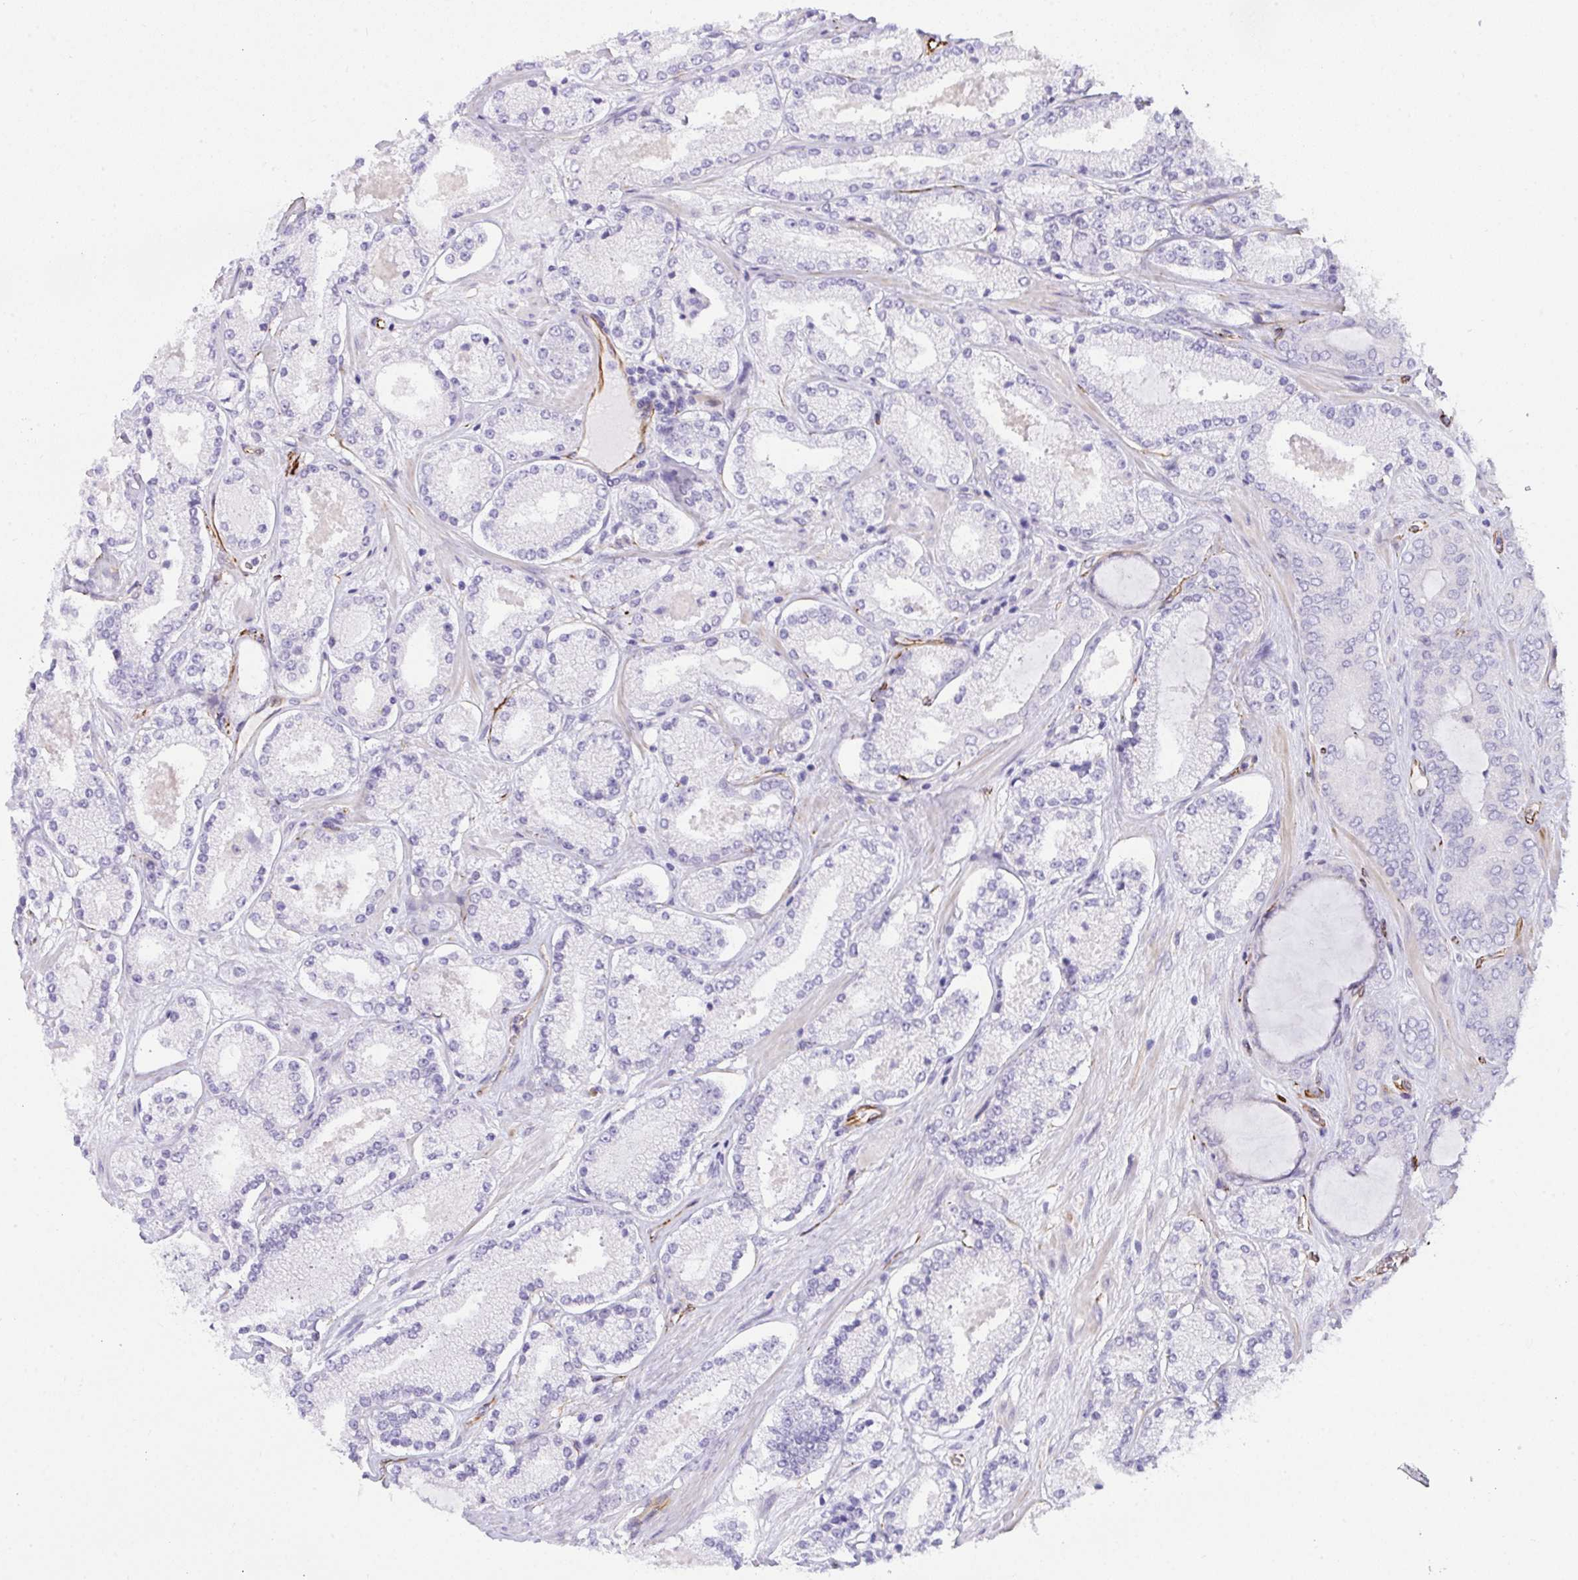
{"staining": {"intensity": "negative", "quantity": "none", "location": "none"}, "tissue": "prostate cancer", "cell_type": "Tumor cells", "image_type": "cancer", "snomed": [{"axis": "morphology", "description": "Adenocarcinoma, High grade"}, {"axis": "topography", "description": "Prostate"}], "caption": "There is no significant staining in tumor cells of adenocarcinoma (high-grade) (prostate).", "gene": "SLC35B1", "patient": {"sex": "male", "age": 63}}